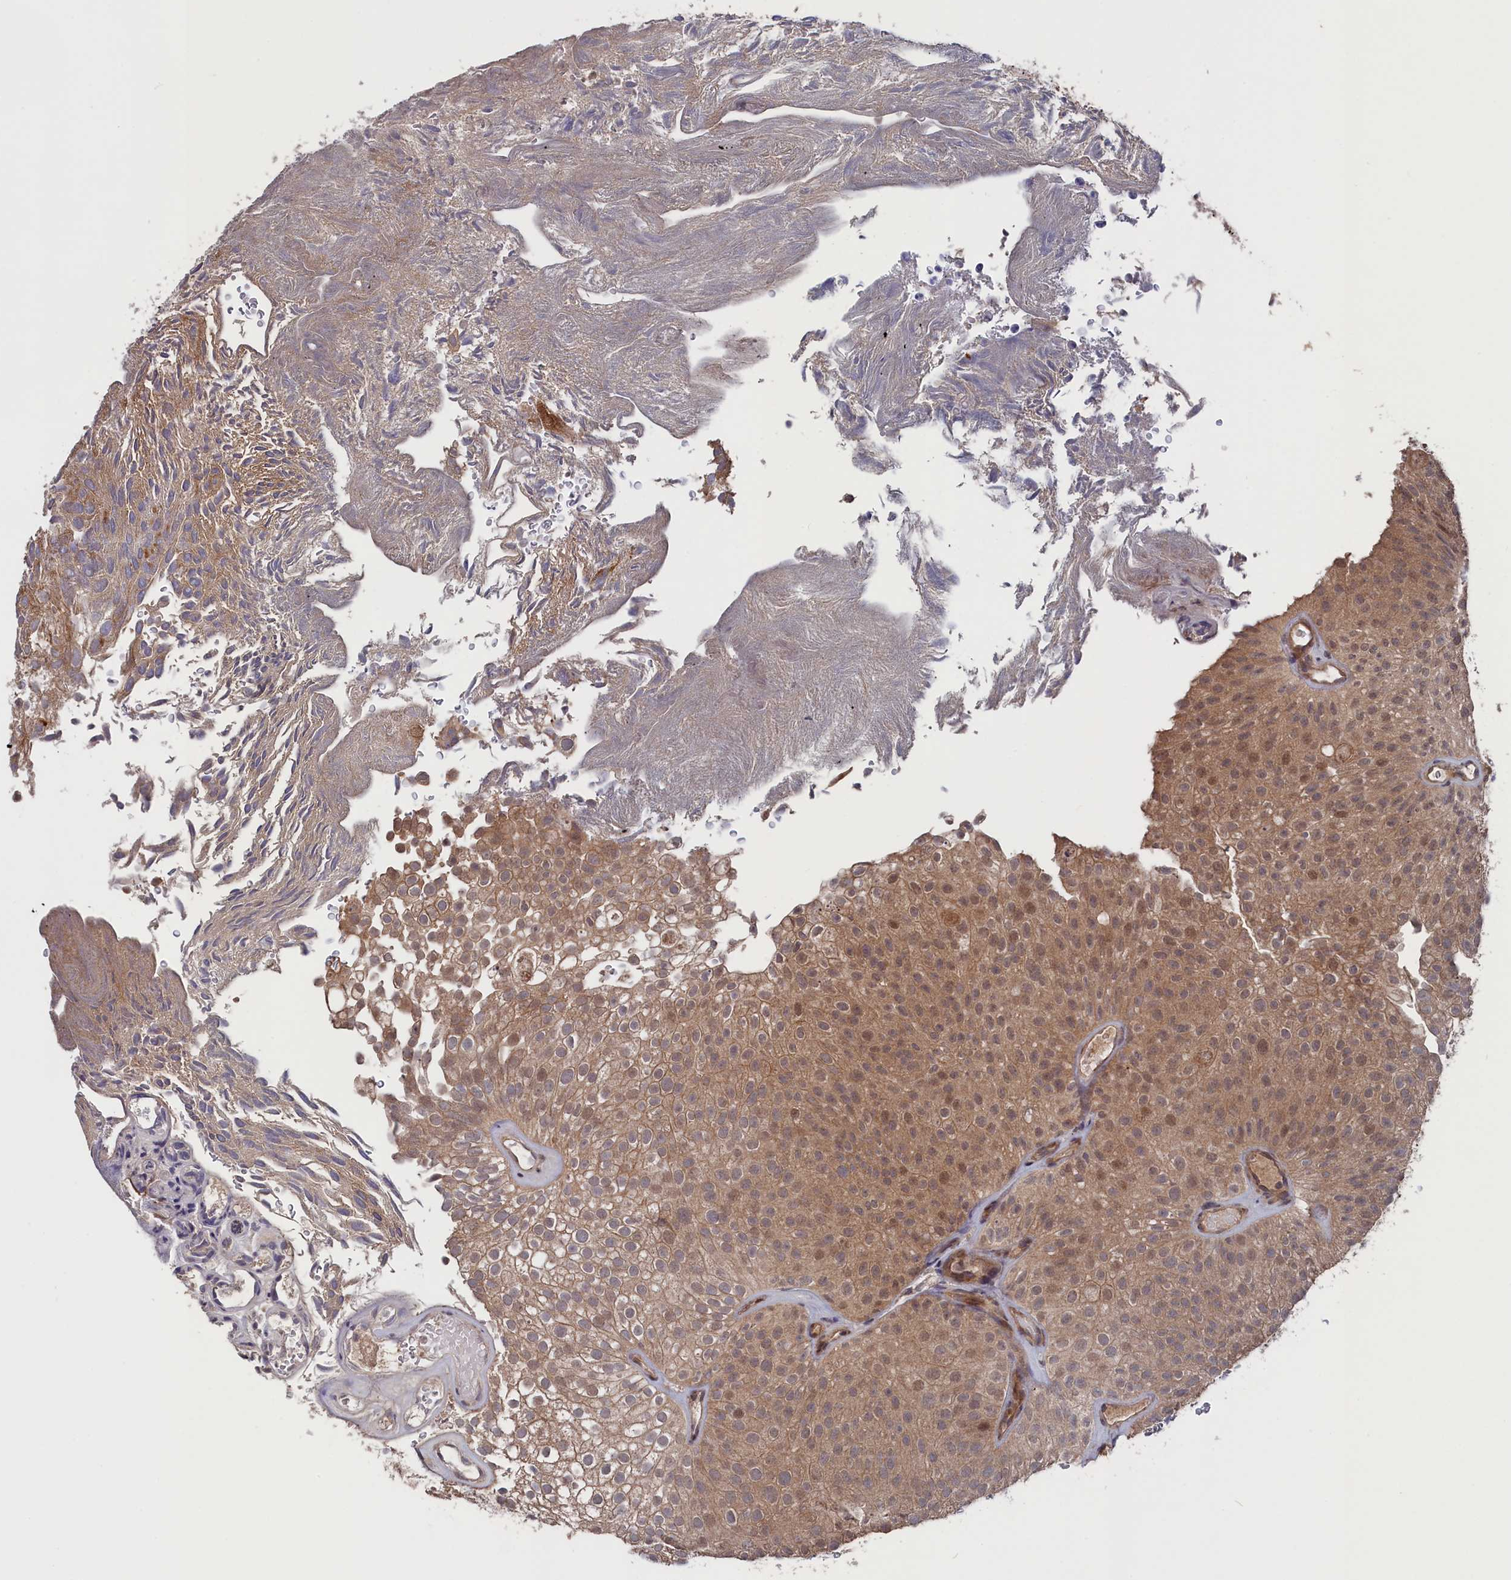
{"staining": {"intensity": "moderate", "quantity": ">75%", "location": "cytoplasmic/membranous,nuclear"}, "tissue": "urothelial cancer", "cell_type": "Tumor cells", "image_type": "cancer", "snomed": [{"axis": "morphology", "description": "Urothelial carcinoma, Low grade"}, {"axis": "topography", "description": "Urinary bladder"}], "caption": "A histopathology image showing moderate cytoplasmic/membranous and nuclear expression in approximately >75% of tumor cells in low-grade urothelial carcinoma, as visualized by brown immunohistochemical staining.", "gene": "TMC5", "patient": {"sex": "male", "age": 78}}